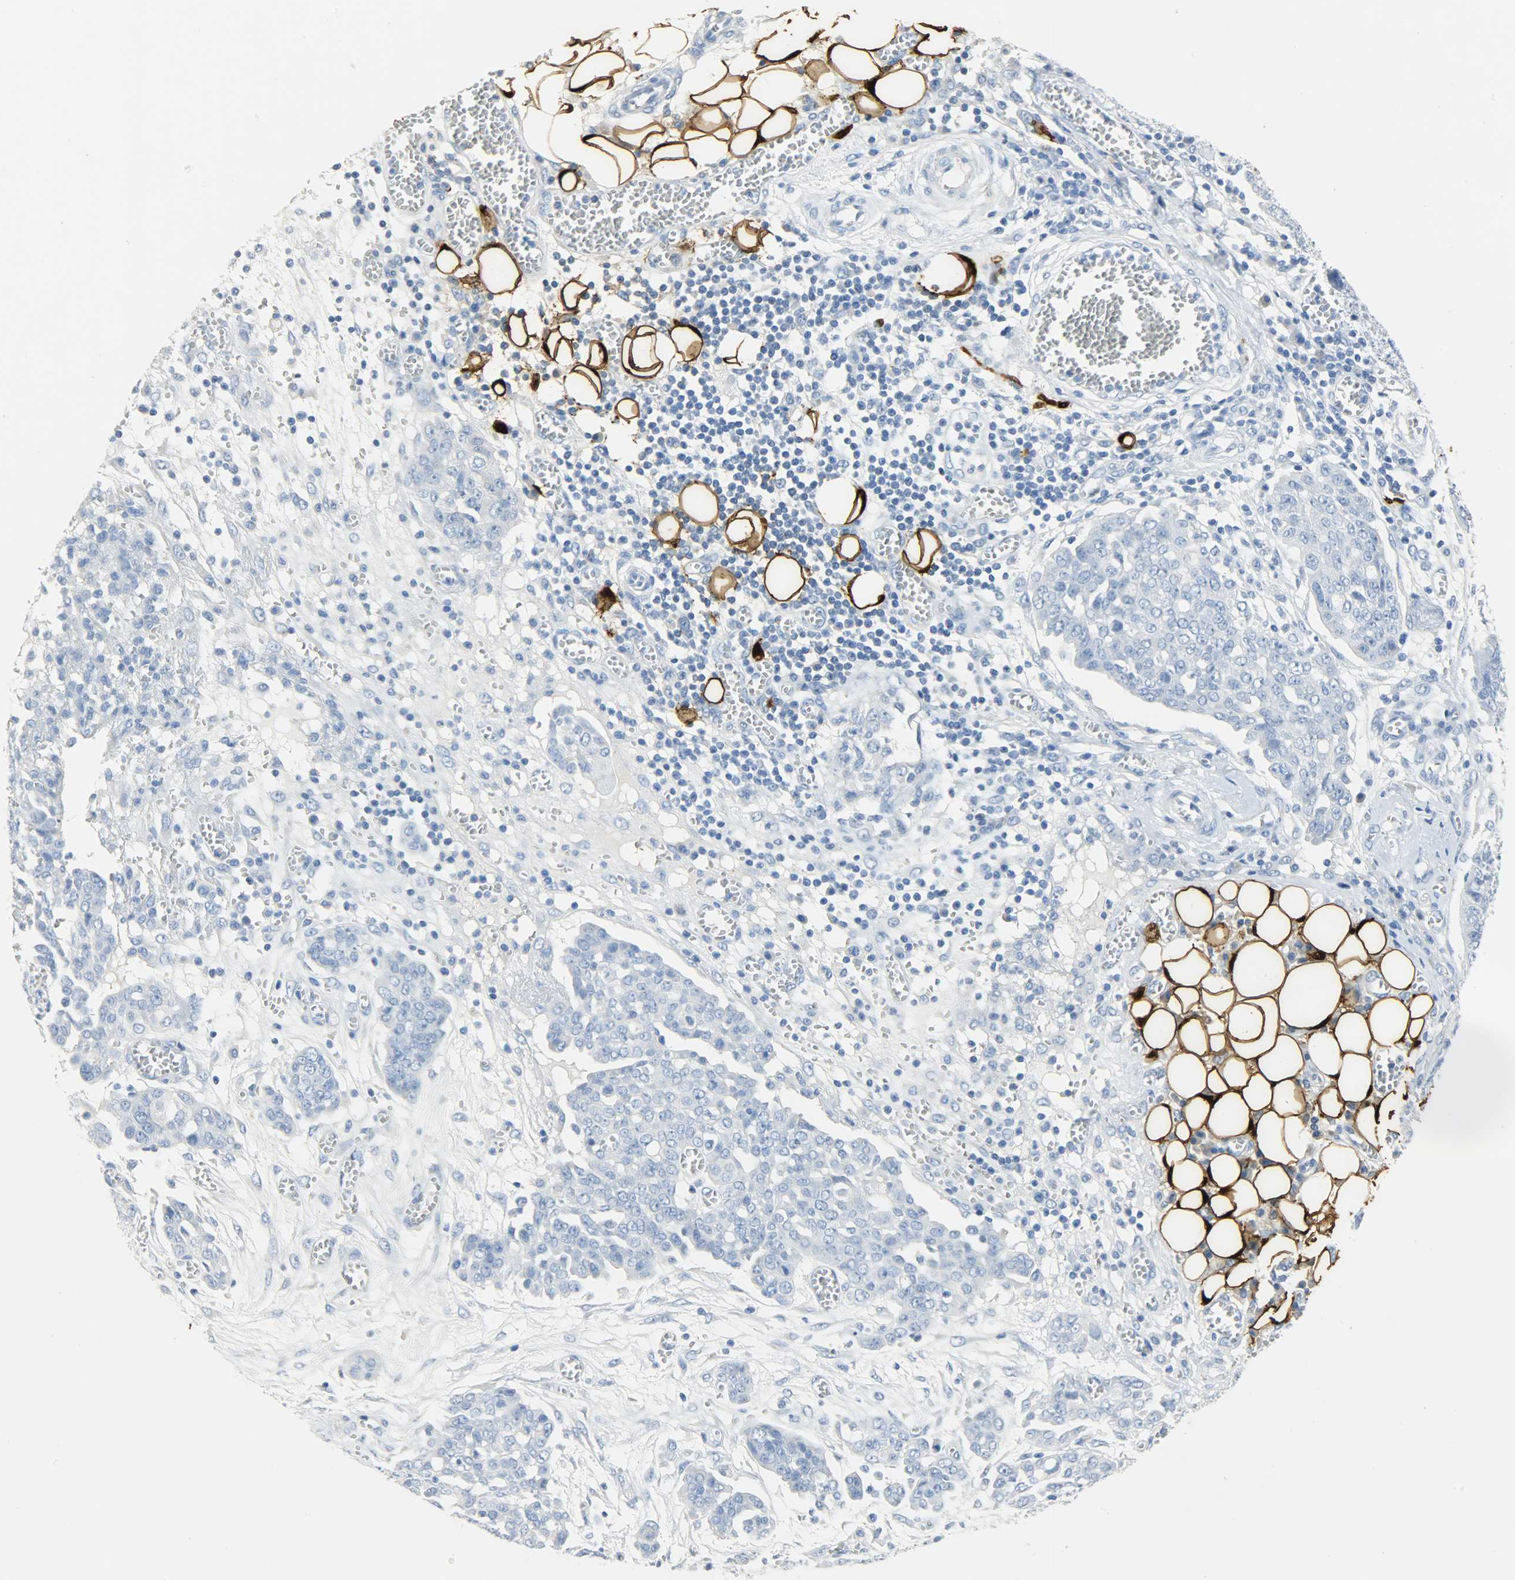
{"staining": {"intensity": "negative", "quantity": "none", "location": "none"}, "tissue": "ovarian cancer", "cell_type": "Tumor cells", "image_type": "cancer", "snomed": [{"axis": "morphology", "description": "Cystadenocarcinoma, serous, NOS"}, {"axis": "topography", "description": "Soft tissue"}, {"axis": "topography", "description": "Ovary"}], "caption": "Immunohistochemistry image of neoplastic tissue: ovarian cancer (serous cystadenocarcinoma) stained with DAB shows no significant protein expression in tumor cells.", "gene": "CA3", "patient": {"sex": "female", "age": 57}}